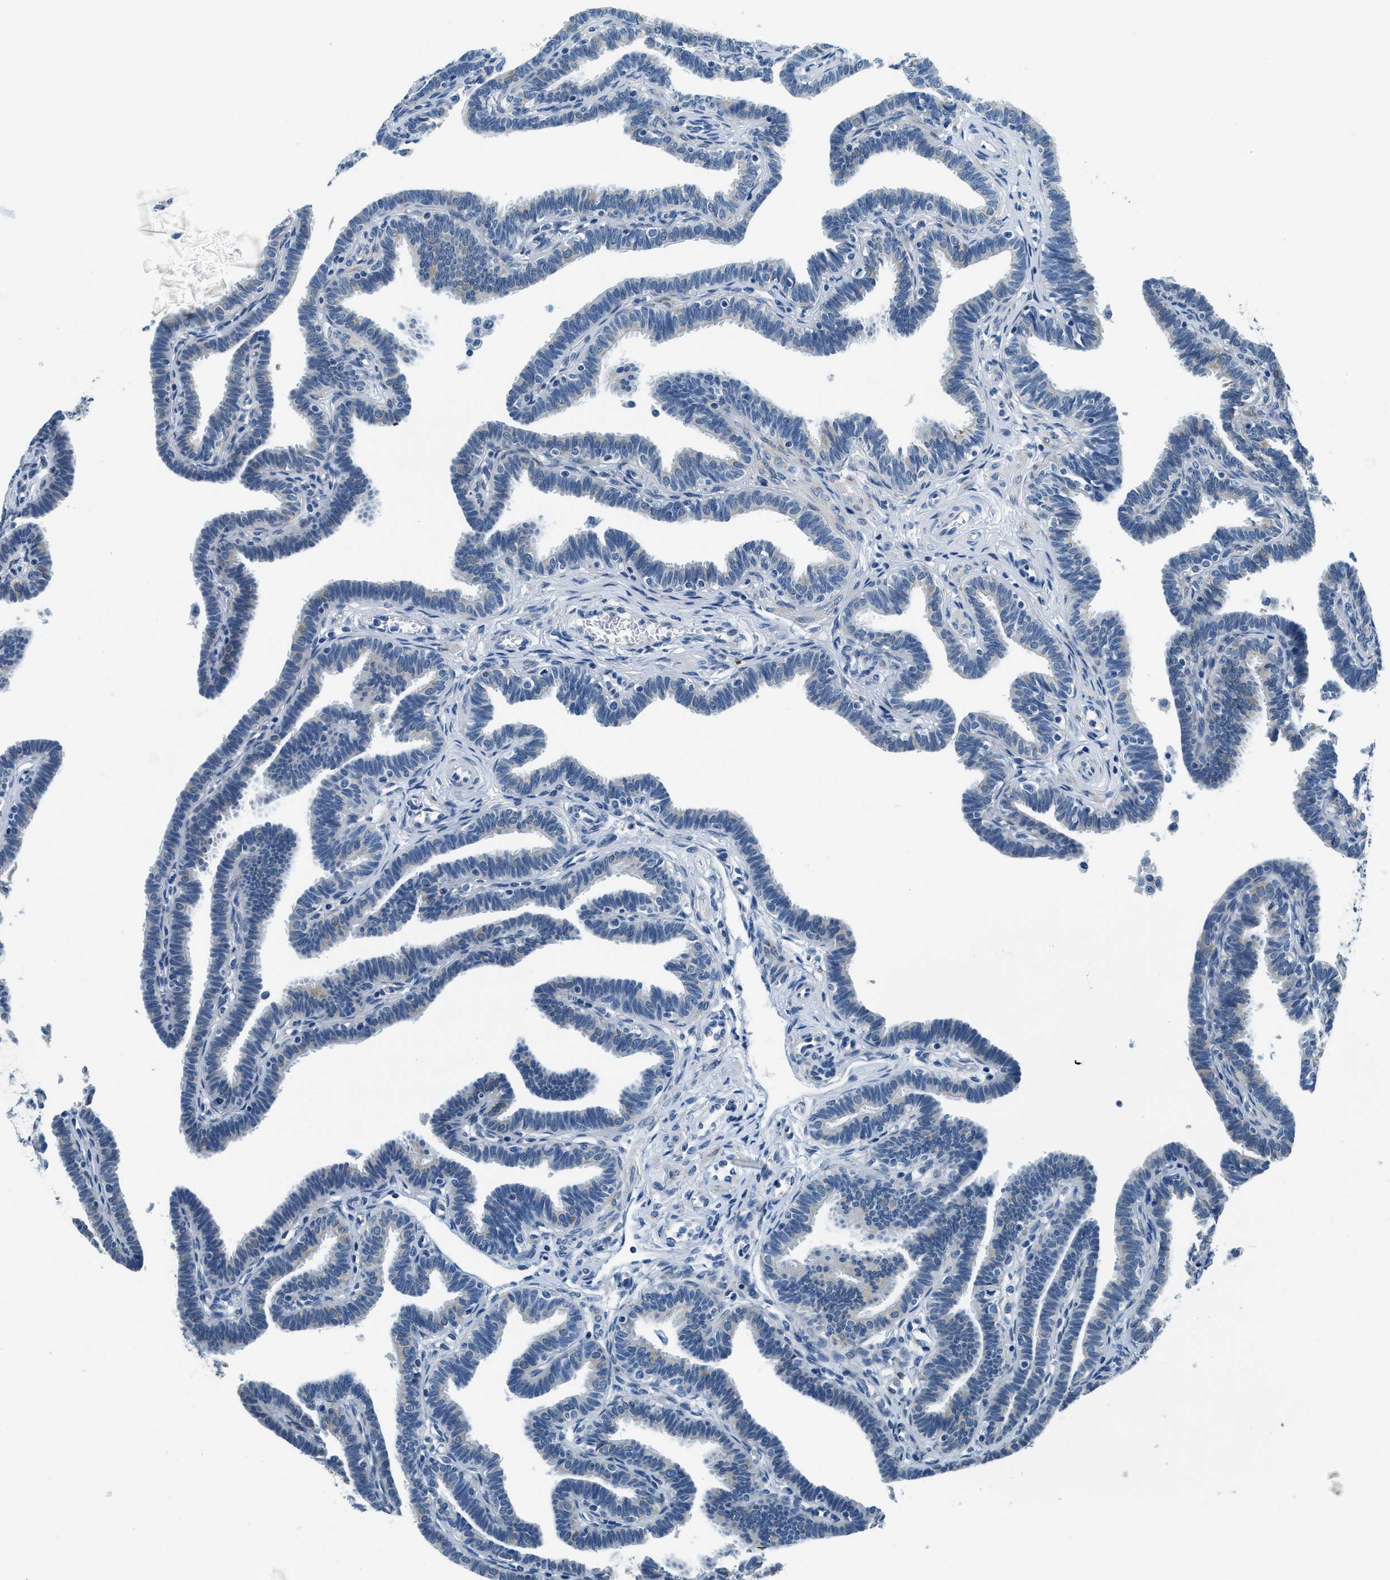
{"staining": {"intensity": "negative", "quantity": "none", "location": "none"}, "tissue": "fallopian tube", "cell_type": "Glandular cells", "image_type": "normal", "snomed": [{"axis": "morphology", "description": "Normal tissue, NOS"}, {"axis": "topography", "description": "Fallopian tube"}, {"axis": "topography", "description": "Ovary"}], "caption": "This is an IHC histopathology image of unremarkable human fallopian tube. There is no positivity in glandular cells.", "gene": "UBAC2", "patient": {"sex": "female", "age": 23}}